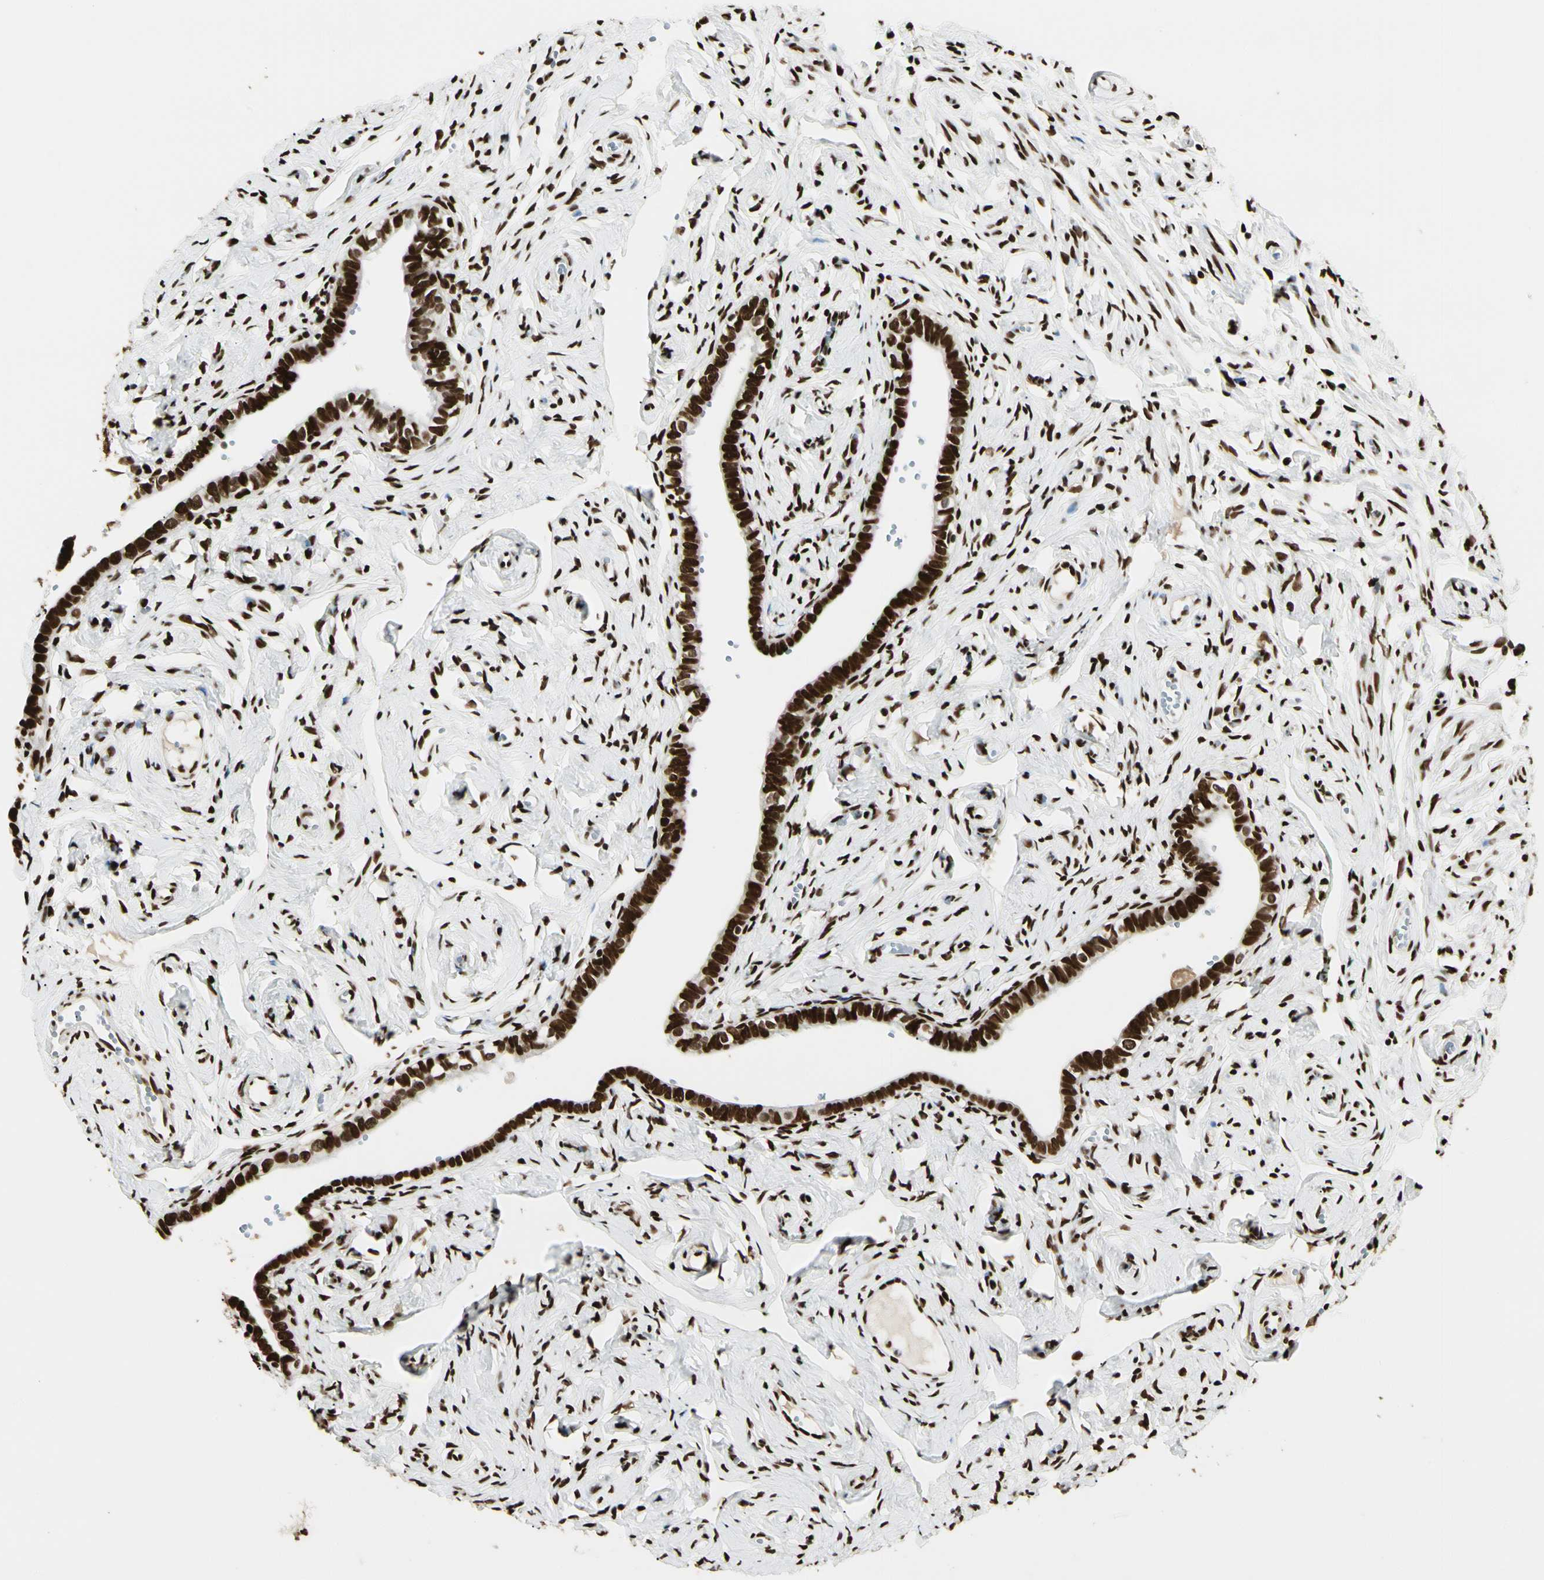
{"staining": {"intensity": "strong", "quantity": ">75%", "location": "nuclear"}, "tissue": "fallopian tube", "cell_type": "Glandular cells", "image_type": "normal", "snomed": [{"axis": "morphology", "description": "Normal tissue, NOS"}, {"axis": "topography", "description": "Fallopian tube"}], "caption": "IHC micrograph of unremarkable fallopian tube stained for a protein (brown), which demonstrates high levels of strong nuclear expression in about >75% of glandular cells.", "gene": "FUS", "patient": {"sex": "female", "age": 71}}